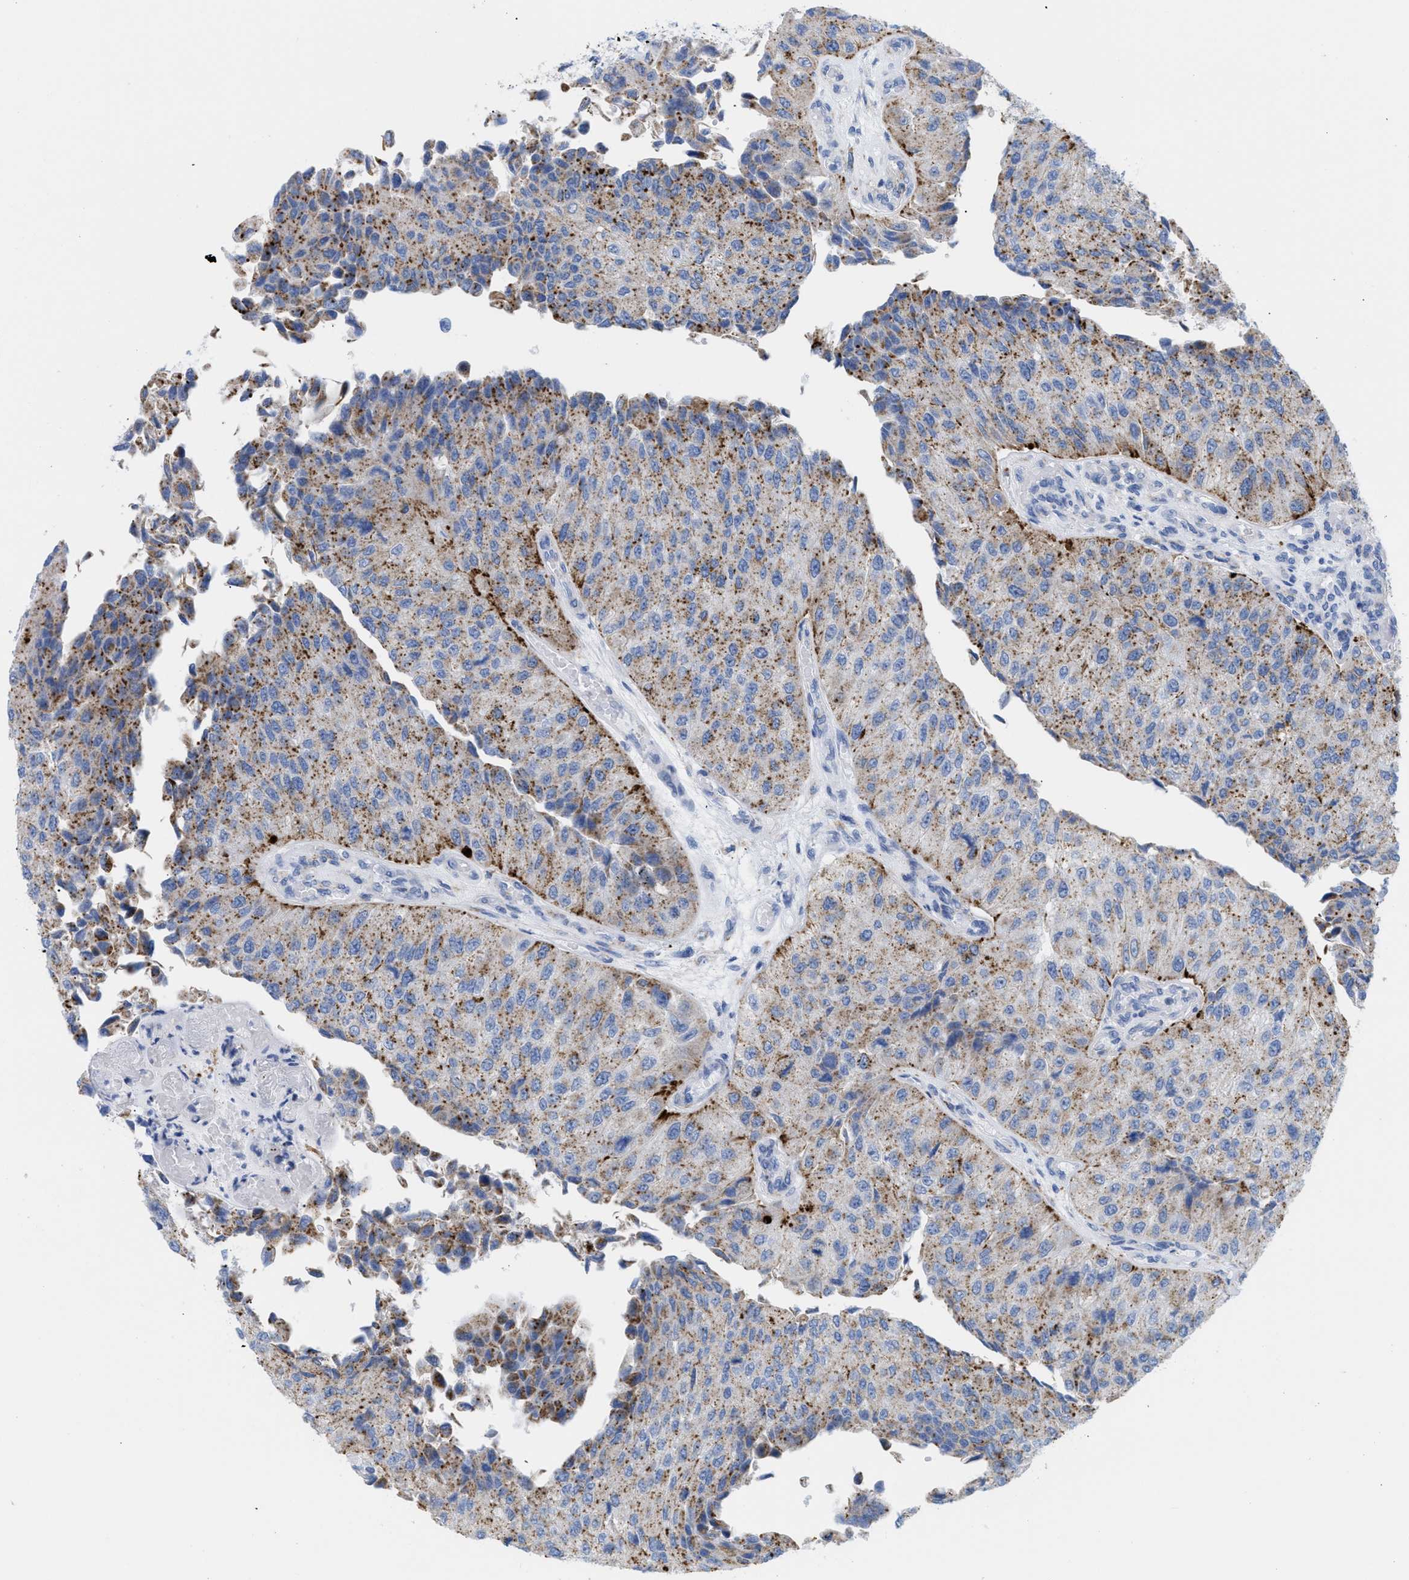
{"staining": {"intensity": "moderate", "quantity": ">75%", "location": "cytoplasmic/membranous"}, "tissue": "urothelial cancer", "cell_type": "Tumor cells", "image_type": "cancer", "snomed": [{"axis": "morphology", "description": "Urothelial carcinoma, High grade"}, {"axis": "topography", "description": "Kidney"}, {"axis": "topography", "description": "Urinary bladder"}], "caption": "Approximately >75% of tumor cells in human urothelial cancer demonstrate moderate cytoplasmic/membranous protein staining as visualized by brown immunohistochemical staining.", "gene": "DRAM2", "patient": {"sex": "male", "age": 77}}